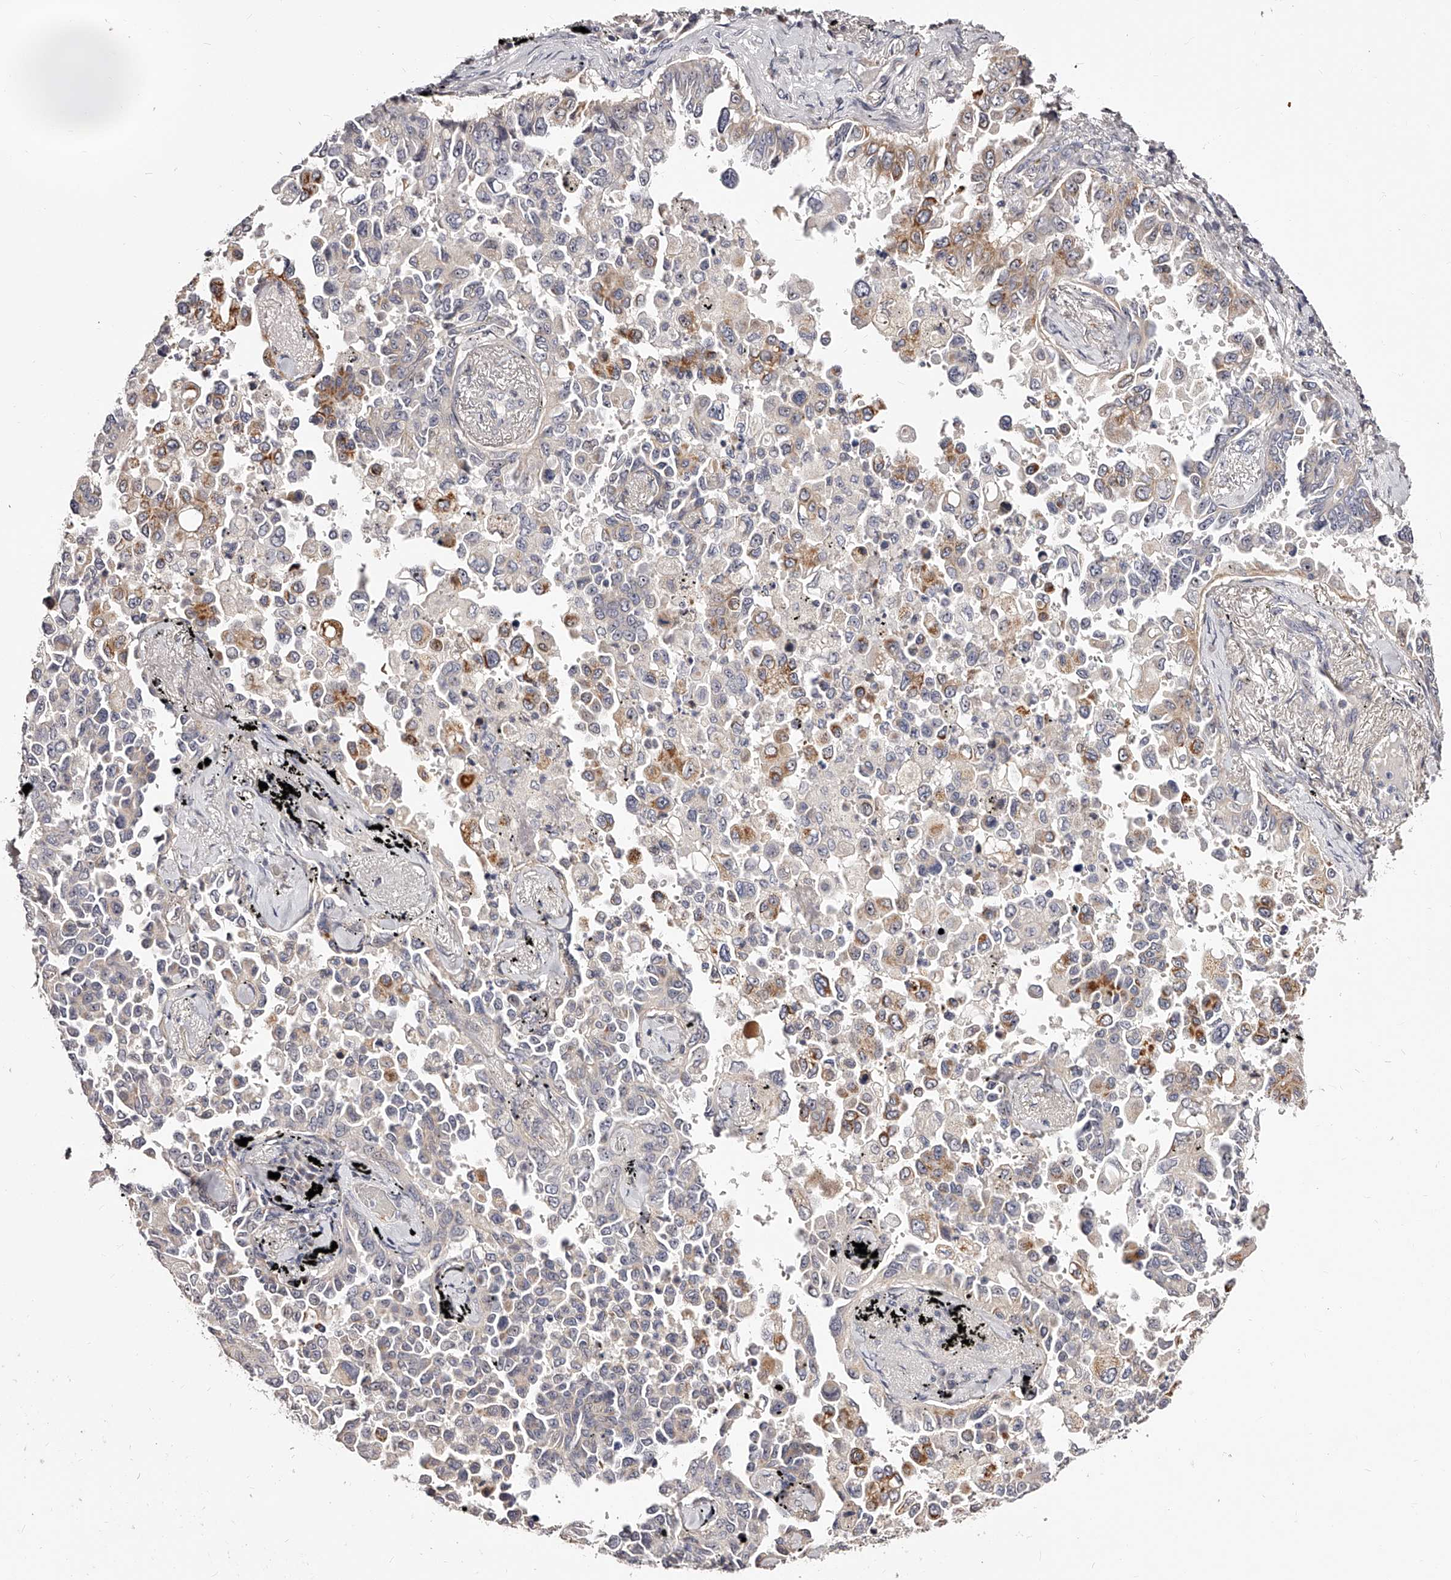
{"staining": {"intensity": "moderate", "quantity": "<25%", "location": "cytoplasmic/membranous"}, "tissue": "lung cancer", "cell_type": "Tumor cells", "image_type": "cancer", "snomed": [{"axis": "morphology", "description": "Adenocarcinoma, NOS"}, {"axis": "topography", "description": "Lung"}], "caption": "Human lung adenocarcinoma stained for a protein (brown) reveals moderate cytoplasmic/membranous positive staining in approximately <25% of tumor cells.", "gene": "ZNF502", "patient": {"sex": "female", "age": 67}}